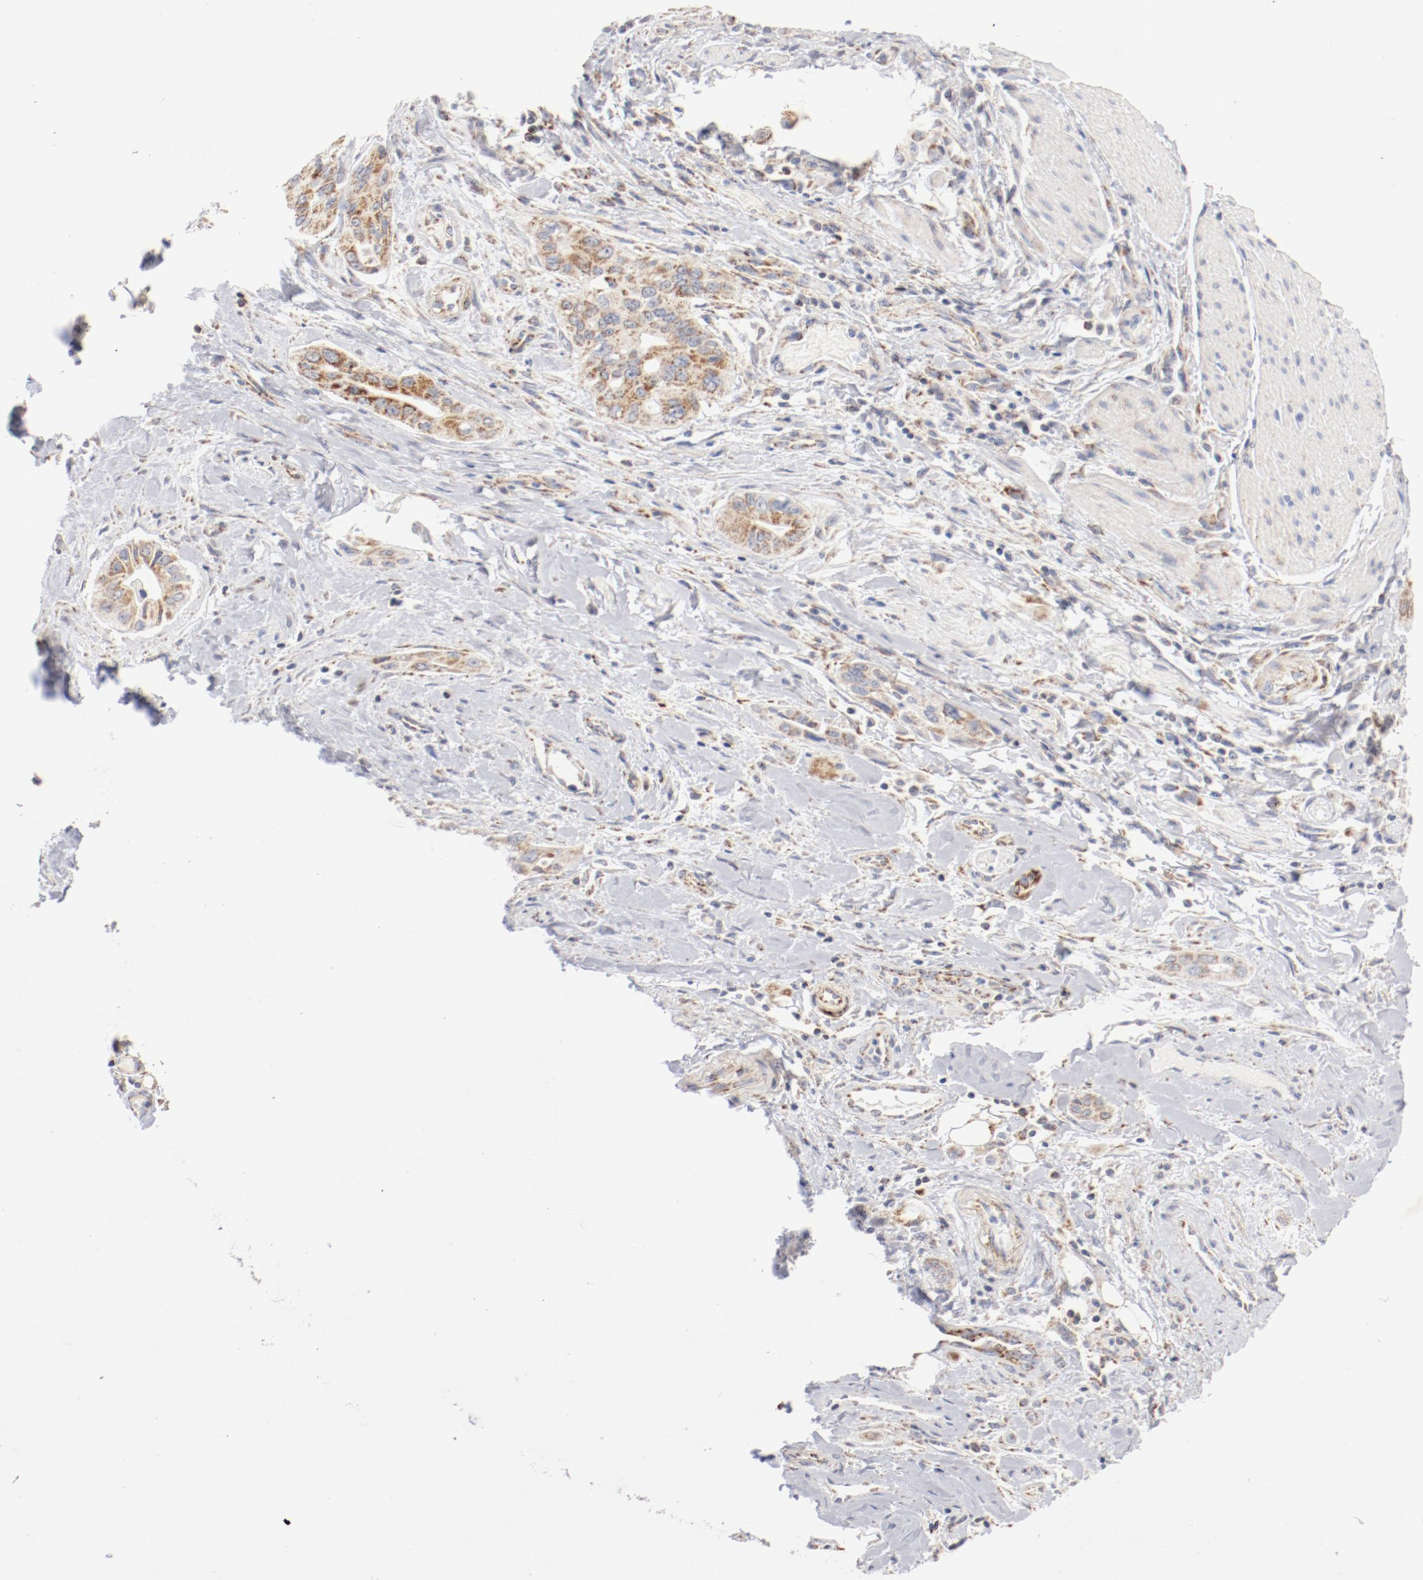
{"staining": {"intensity": "moderate", "quantity": ">75%", "location": "cytoplasmic/membranous"}, "tissue": "pancreatic cancer", "cell_type": "Tumor cells", "image_type": "cancer", "snomed": [{"axis": "morphology", "description": "Adenocarcinoma, NOS"}, {"axis": "topography", "description": "Pancreas"}], "caption": "Immunohistochemical staining of human pancreatic cancer demonstrates medium levels of moderate cytoplasmic/membranous protein expression in about >75% of tumor cells. Using DAB (3,3'-diaminobenzidine) (brown) and hematoxylin (blue) stains, captured at high magnification using brightfield microscopy.", "gene": "MRPL58", "patient": {"sex": "male", "age": 77}}